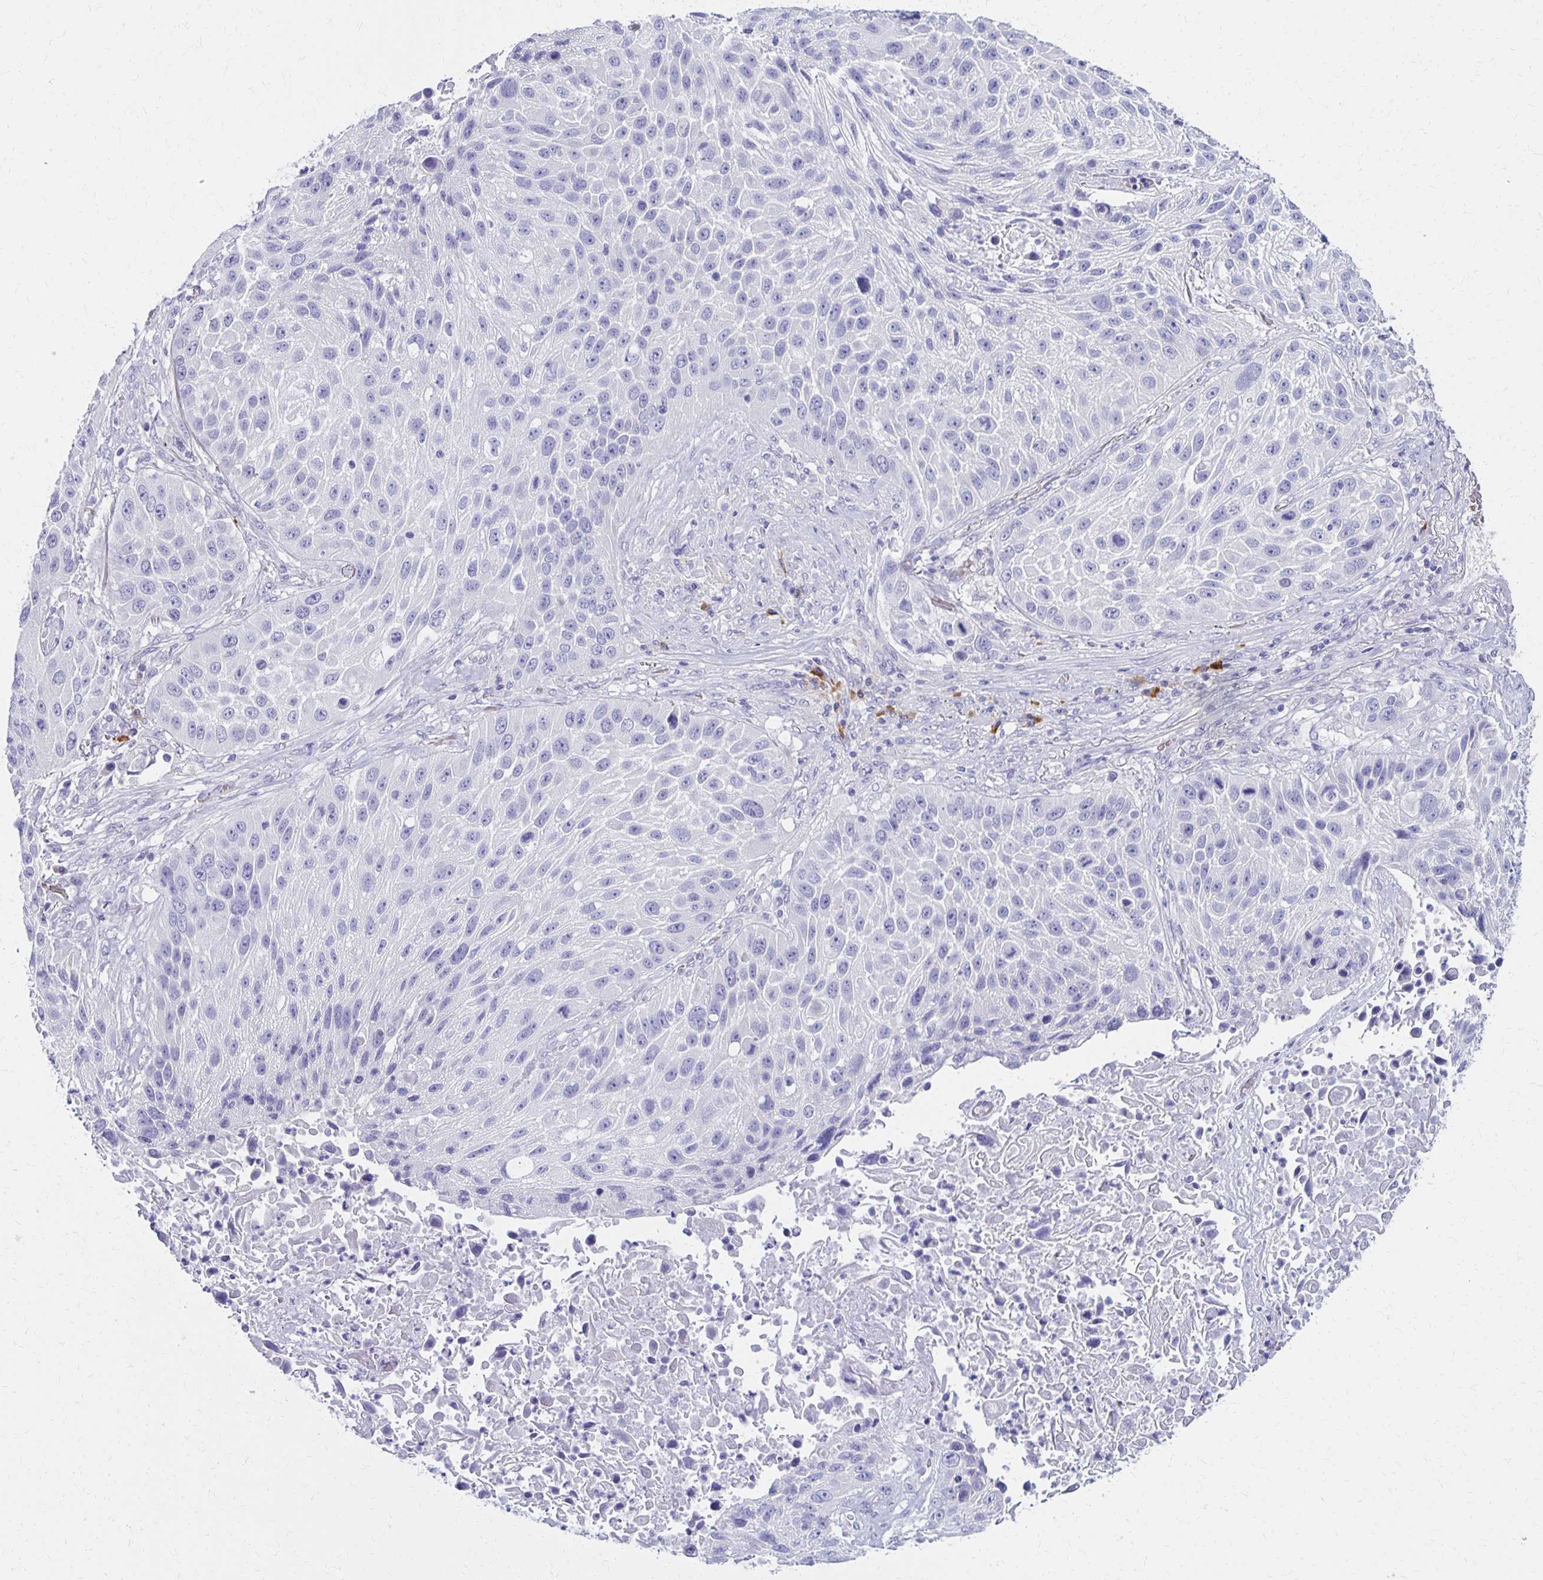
{"staining": {"intensity": "negative", "quantity": "none", "location": "none"}, "tissue": "lung cancer", "cell_type": "Tumor cells", "image_type": "cancer", "snomed": [{"axis": "morphology", "description": "Normal morphology"}, {"axis": "morphology", "description": "Squamous cell carcinoma, NOS"}, {"axis": "topography", "description": "Lymph node"}, {"axis": "topography", "description": "Lung"}], "caption": "Immunohistochemistry (IHC) of human lung cancer reveals no positivity in tumor cells.", "gene": "FNTB", "patient": {"sex": "male", "age": 67}}